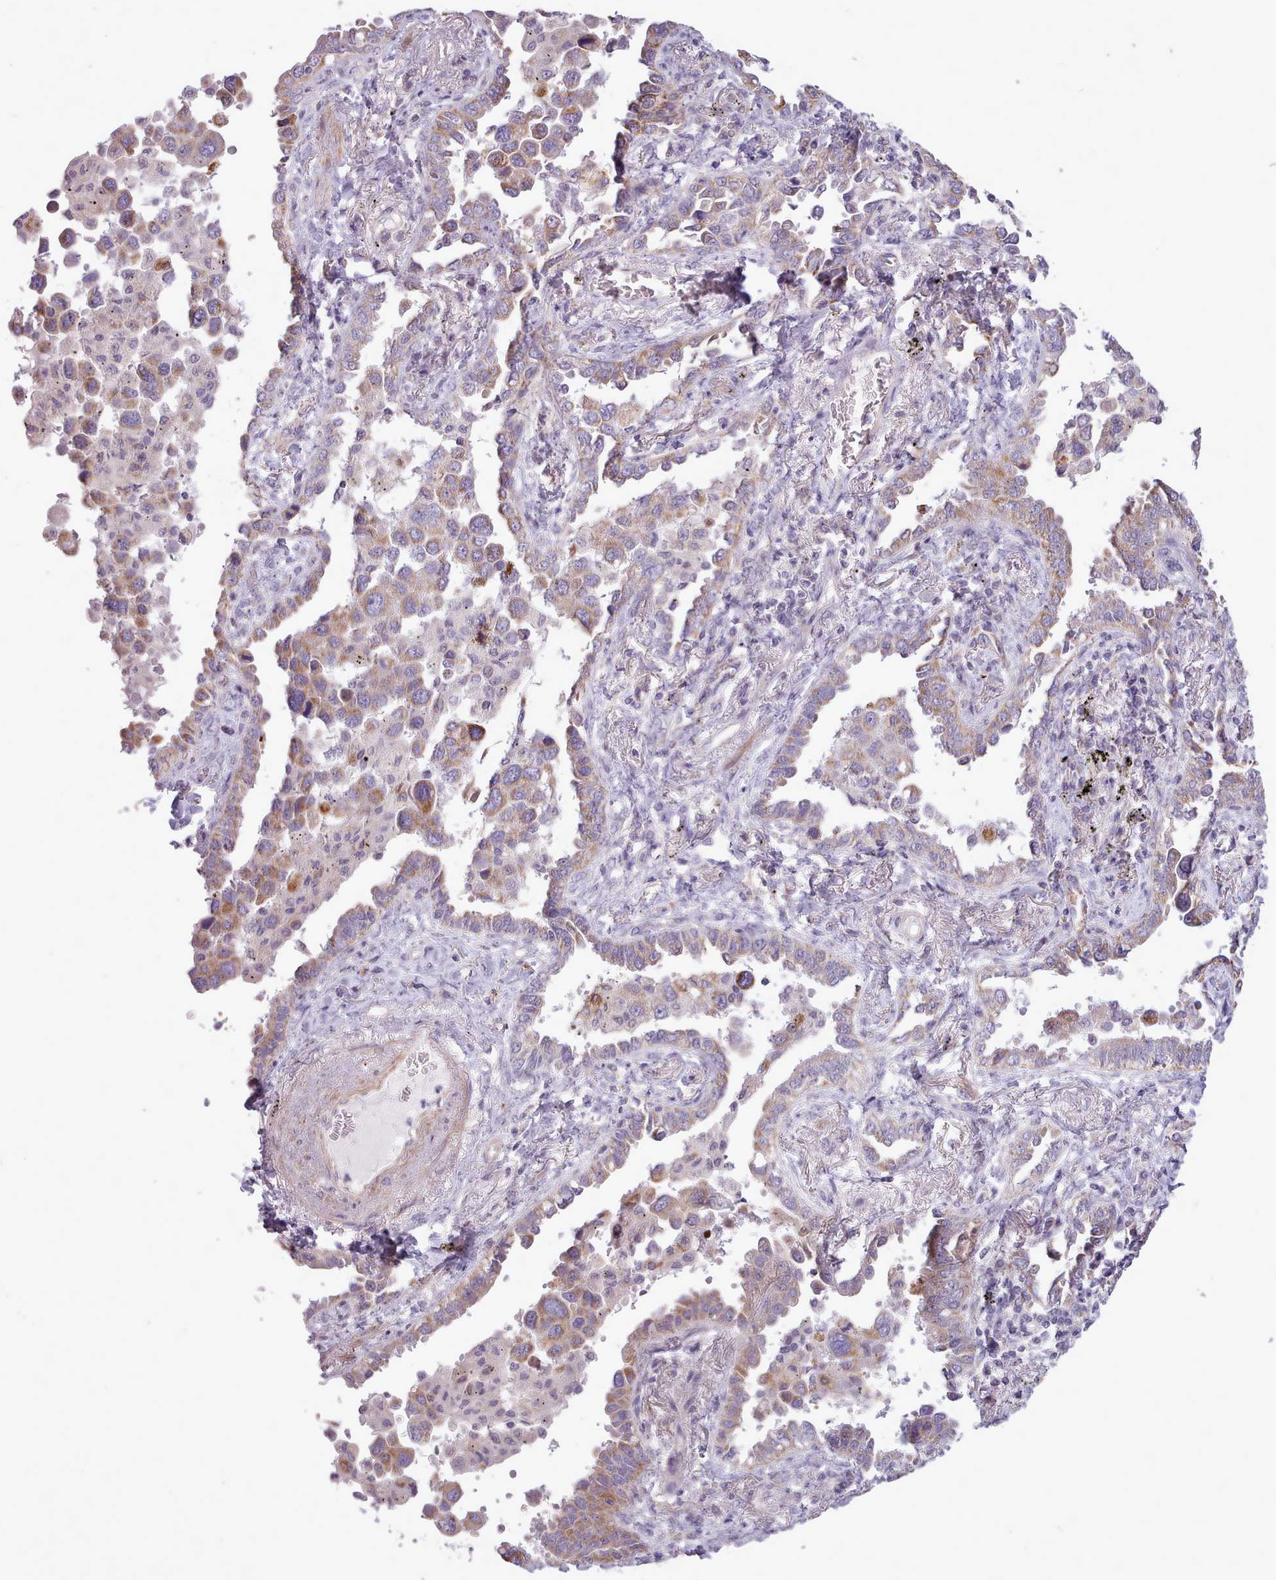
{"staining": {"intensity": "moderate", "quantity": "25%-75%", "location": "cytoplasmic/membranous"}, "tissue": "lung cancer", "cell_type": "Tumor cells", "image_type": "cancer", "snomed": [{"axis": "morphology", "description": "Adenocarcinoma, NOS"}, {"axis": "topography", "description": "Lung"}], "caption": "A brown stain highlights moderate cytoplasmic/membranous staining of a protein in lung cancer tumor cells.", "gene": "AVL9", "patient": {"sex": "male", "age": 67}}